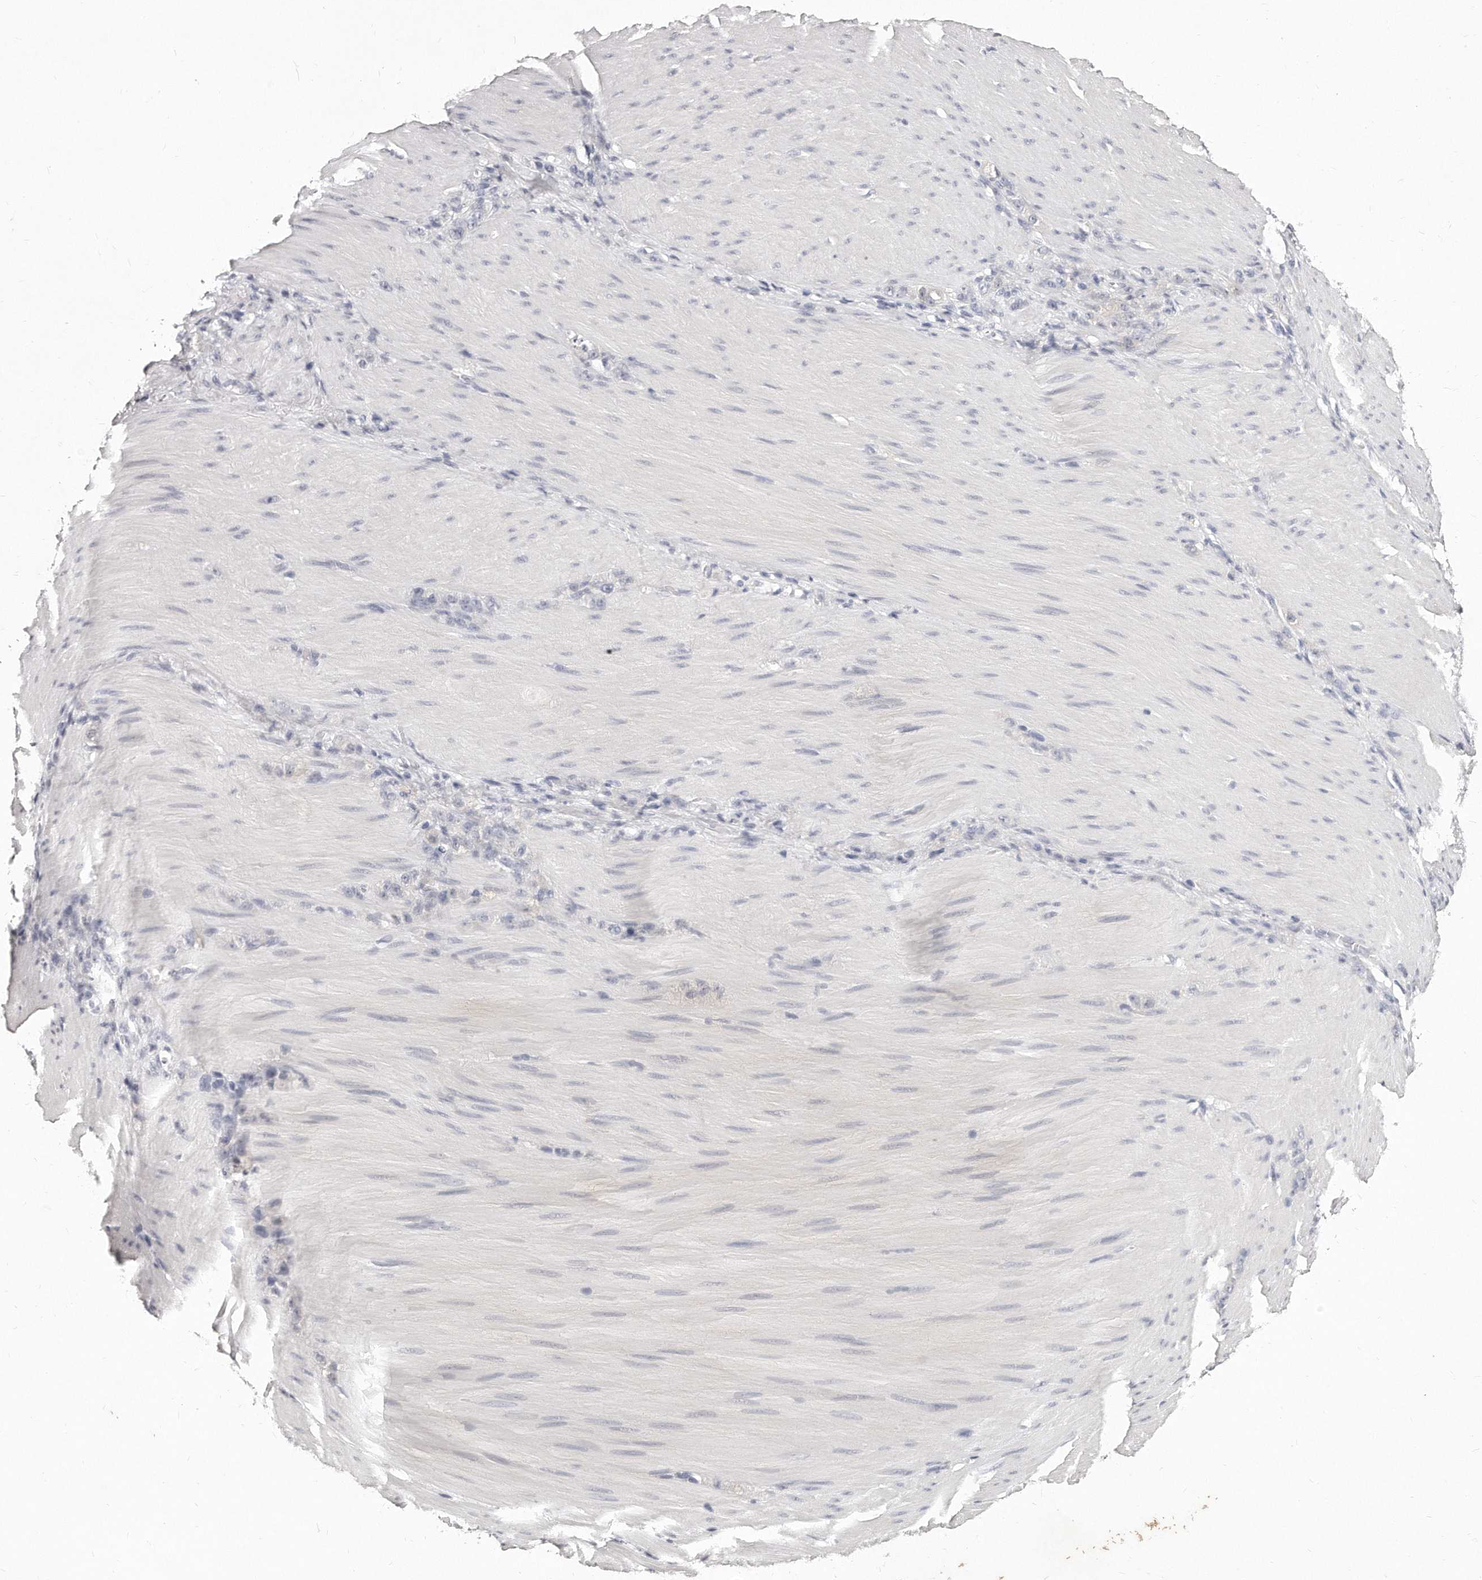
{"staining": {"intensity": "negative", "quantity": "none", "location": "none"}, "tissue": "stomach cancer", "cell_type": "Tumor cells", "image_type": "cancer", "snomed": [{"axis": "morphology", "description": "Normal tissue, NOS"}, {"axis": "morphology", "description": "Adenocarcinoma, NOS"}, {"axis": "topography", "description": "Stomach"}], "caption": "DAB immunohistochemical staining of human stomach cancer displays no significant expression in tumor cells. (DAB (3,3'-diaminobenzidine) immunohistochemistry (IHC) visualized using brightfield microscopy, high magnification).", "gene": "GDA", "patient": {"sex": "male", "age": 82}}